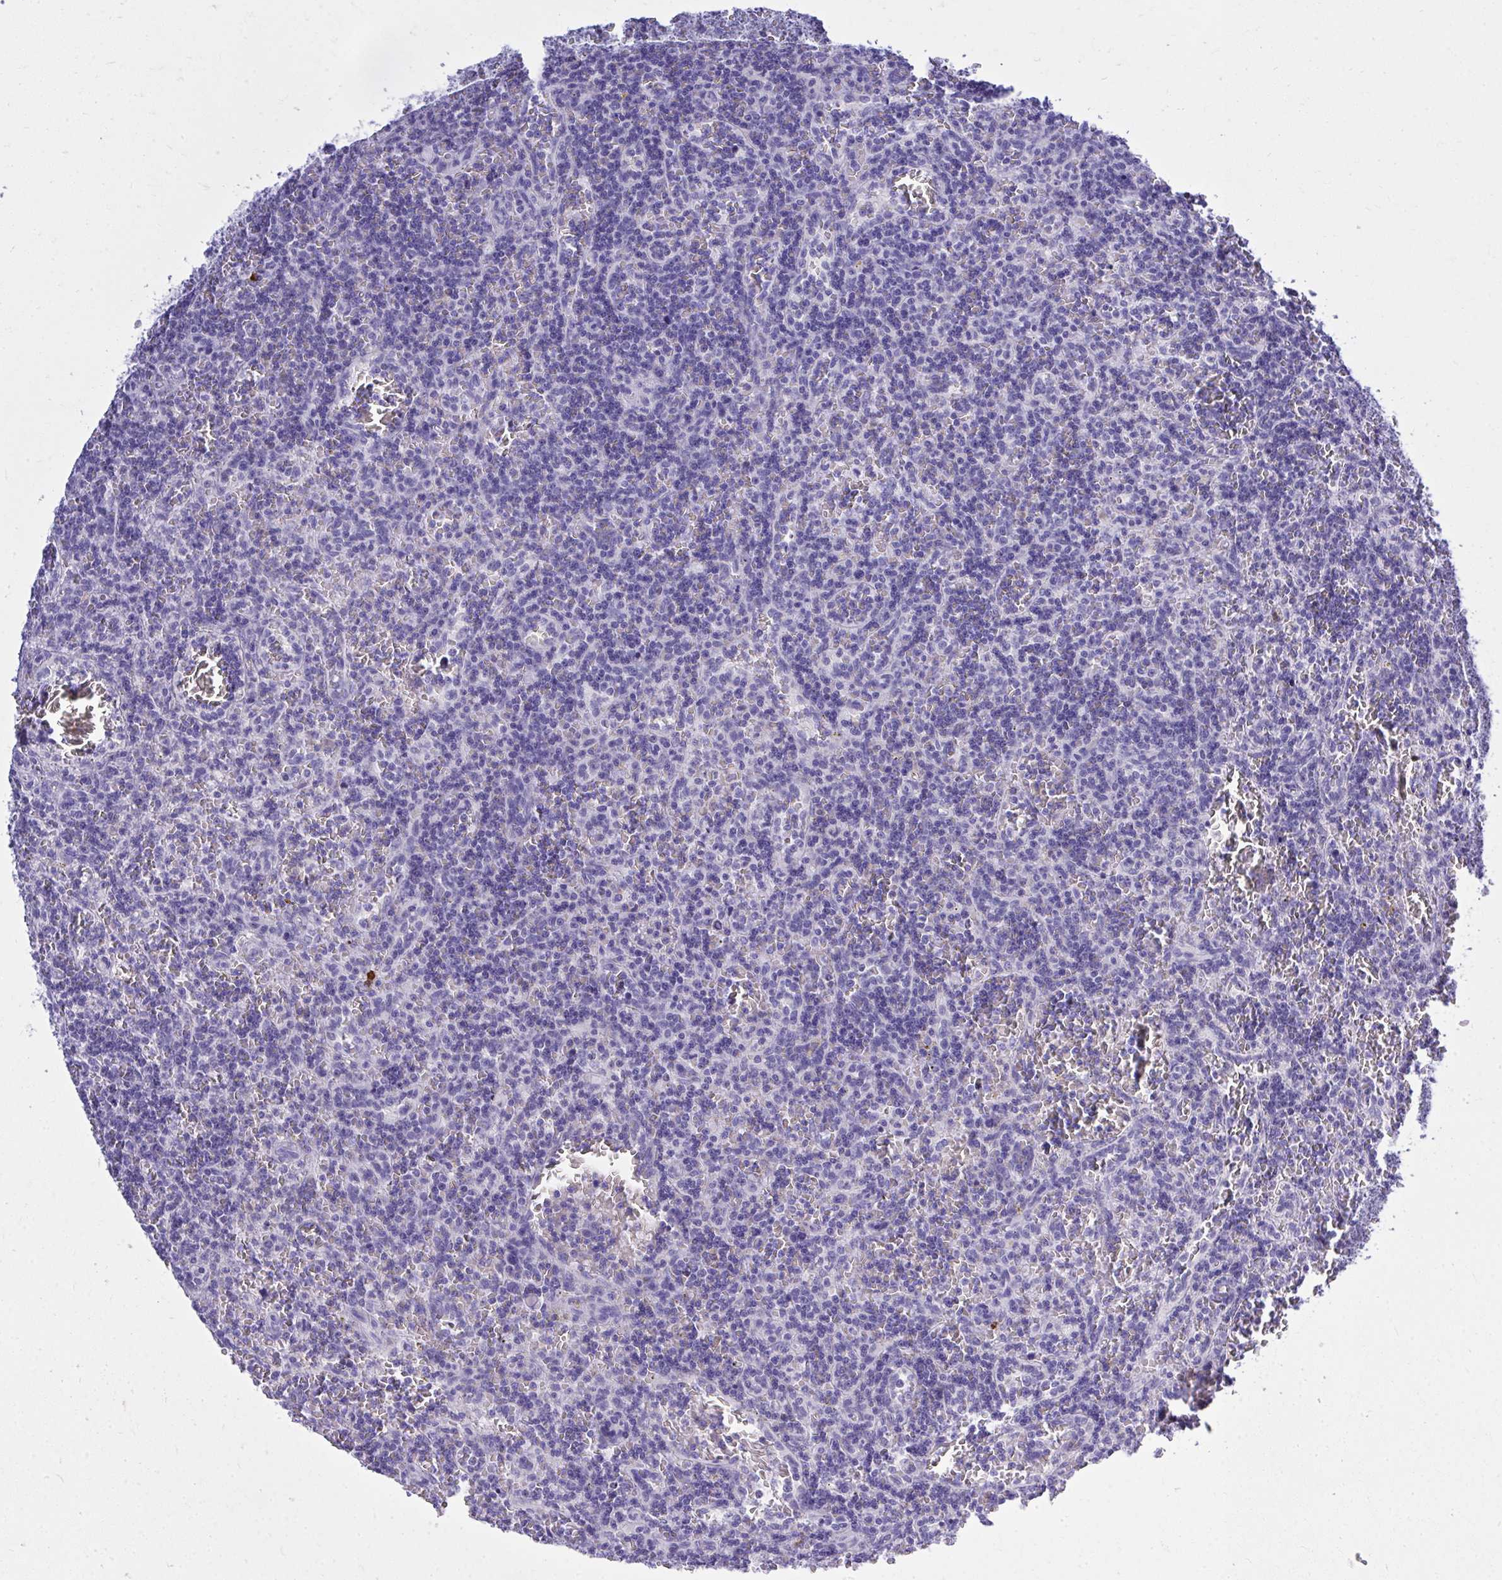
{"staining": {"intensity": "negative", "quantity": "none", "location": "none"}, "tissue": "lymphoma", "cell_type": "Tumor cells", "image_type": "cancer", "snomed": [{"axis": "morphology", "description": "Malignant lymphoma, non-Hodgkin's type, Low grade"}, {"axis": "topography", "description": "Spleen"}], "caption": "A micrograph of malignant lymphoma, non-Hodgkin's type (low-grade) stained for a protein displays no brown staining in tumor cells.", "gene": "PSD", "patient": {"sex": "male", "age": 73}}